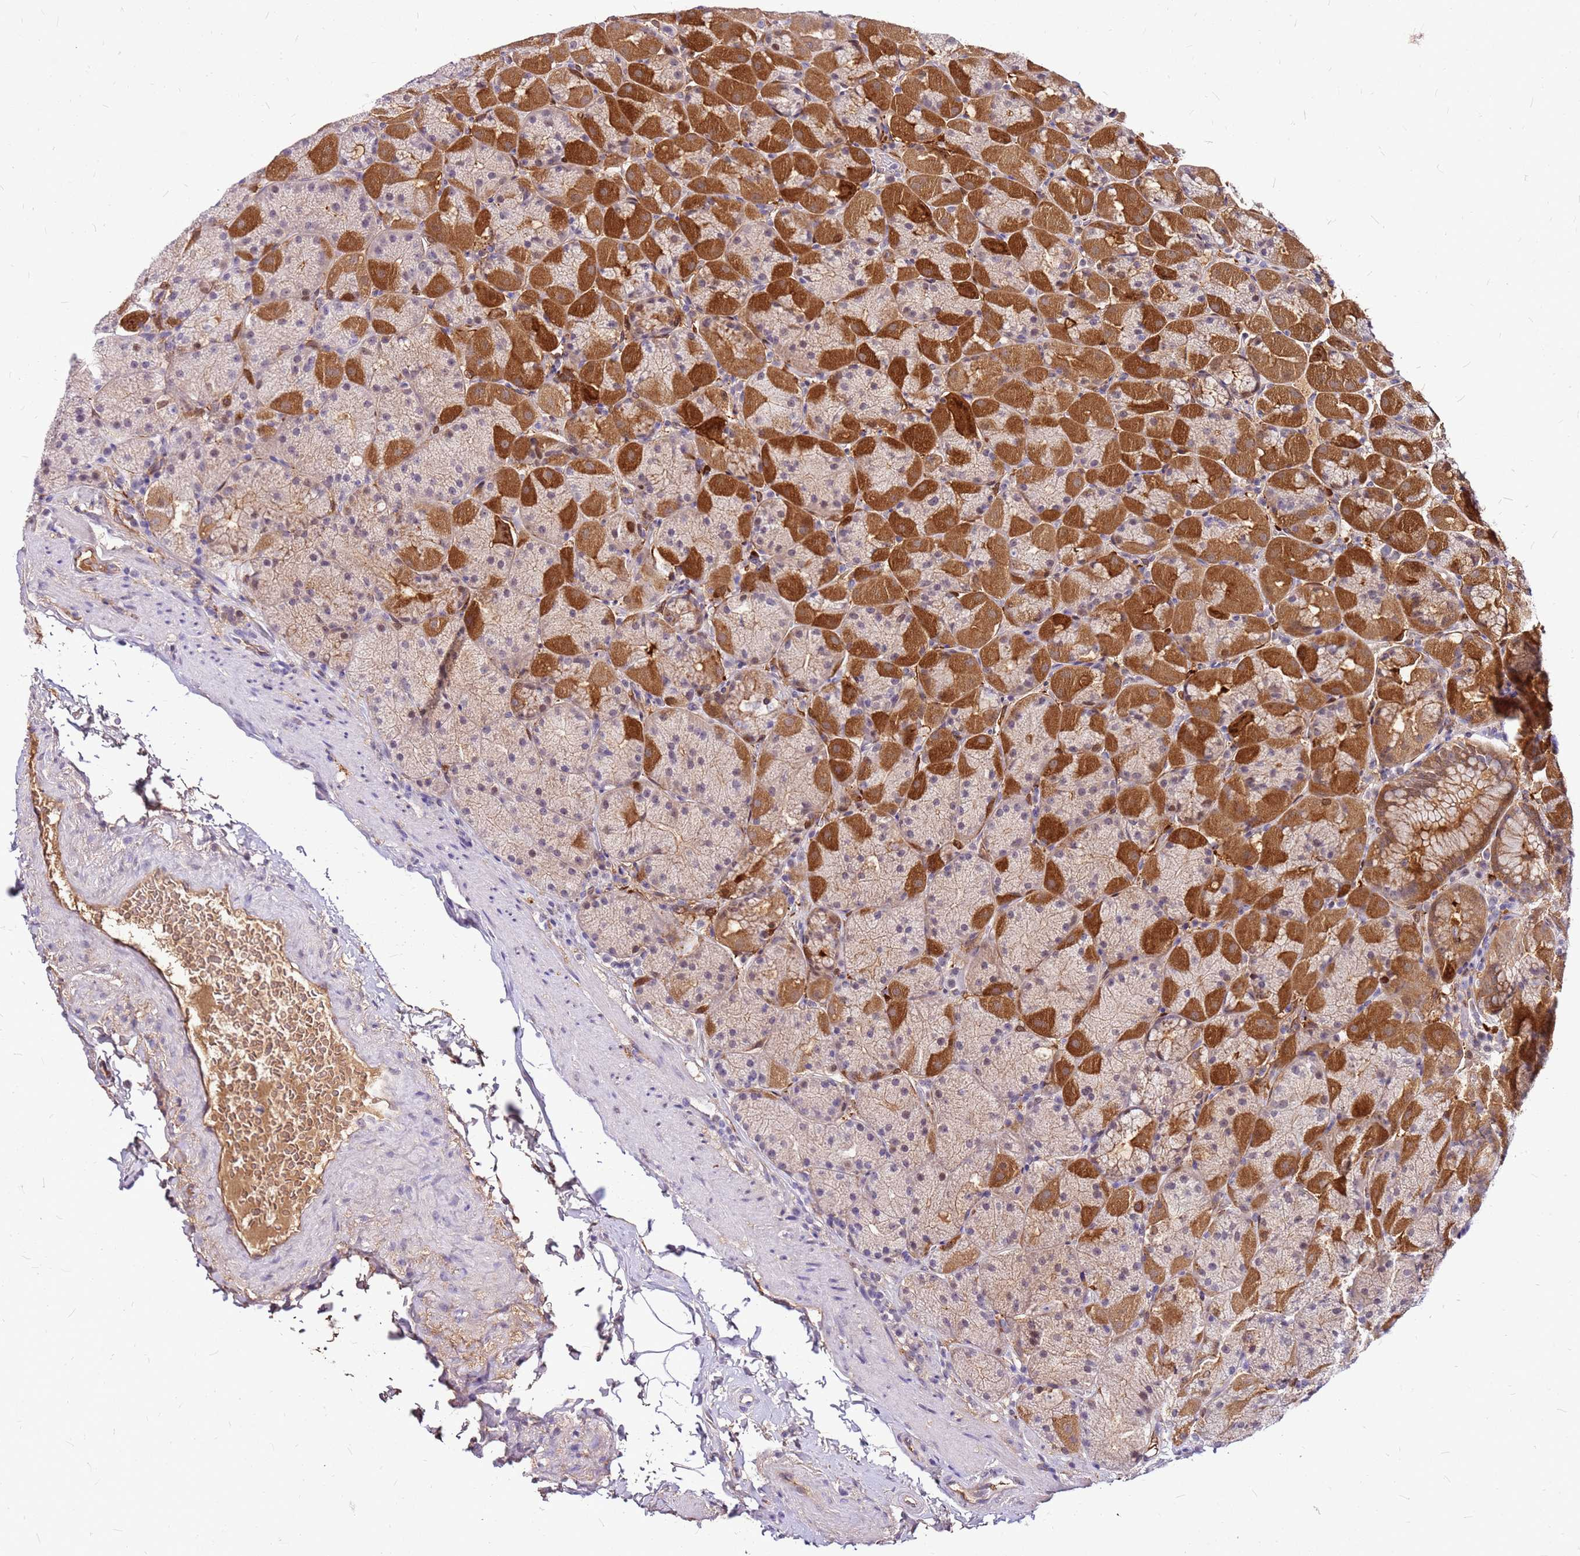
{"staining": {"intensity": "strong", "quantity": ">75%", "location": "cytoplasmic/membranous"}, "tissue": "stomach", "cell_type": "Glandular cells", "image_type": "normal", "snomed": [{"axis": "morphology", "description": "Normal tissue, NOS"}, {"axis": "topography", "description": "Stomach, upper"}, {"axis": "topography", "description": "Stomach, lower"}], "caption": "Strong cytoplasmic/membranous staining is appreciated in approximately >75% of glandular cells in normal stomach.", "gene": "ALDH1A3", "patient": {"sex": "male", "age": 67}}